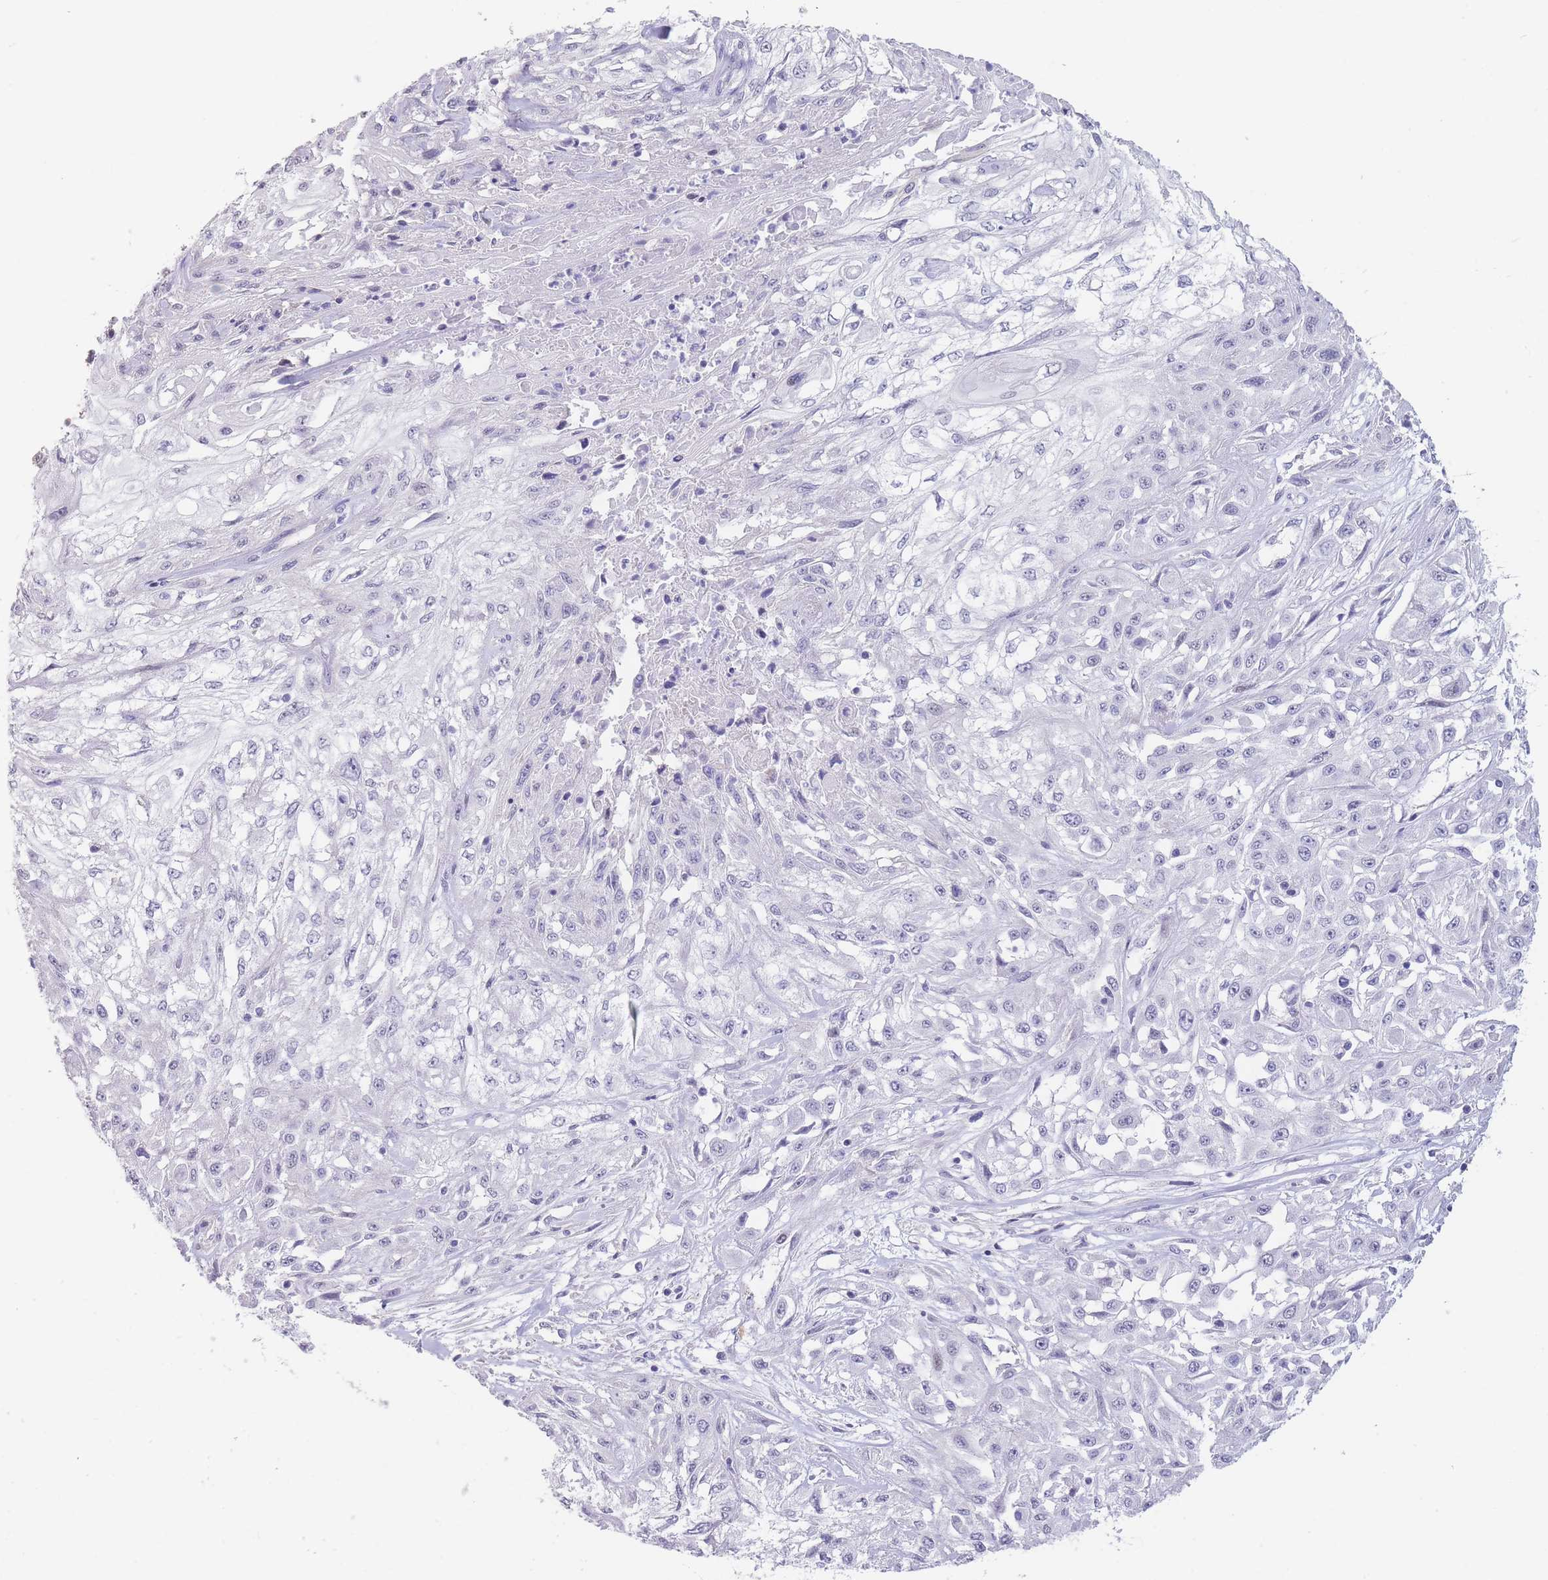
{"staining": {"intensity": "negative", "quantity": "none", "location": "none"}, "tissue": "skin cancer", "cell_type": "Tumor cells", "image_type": "cancer", "snomed": [{"axis": "morphology", "description": "Squamous cell carcinoma, NOS"}, {"axis": "morphology", "description": "Squamous cell carcinoma, metastatic, NOS"}, {"axis": "topography", "description": "Skin"}, {"axis": "topography", "description": "Lymph node"}], "caption": "This is an IHC photomicrograph of human skin cancer (squamous cell carcinoma). There is no expression in tumor cells.", "gene": "ASAP3", "patient": {"sex": "male", "age": 75}}